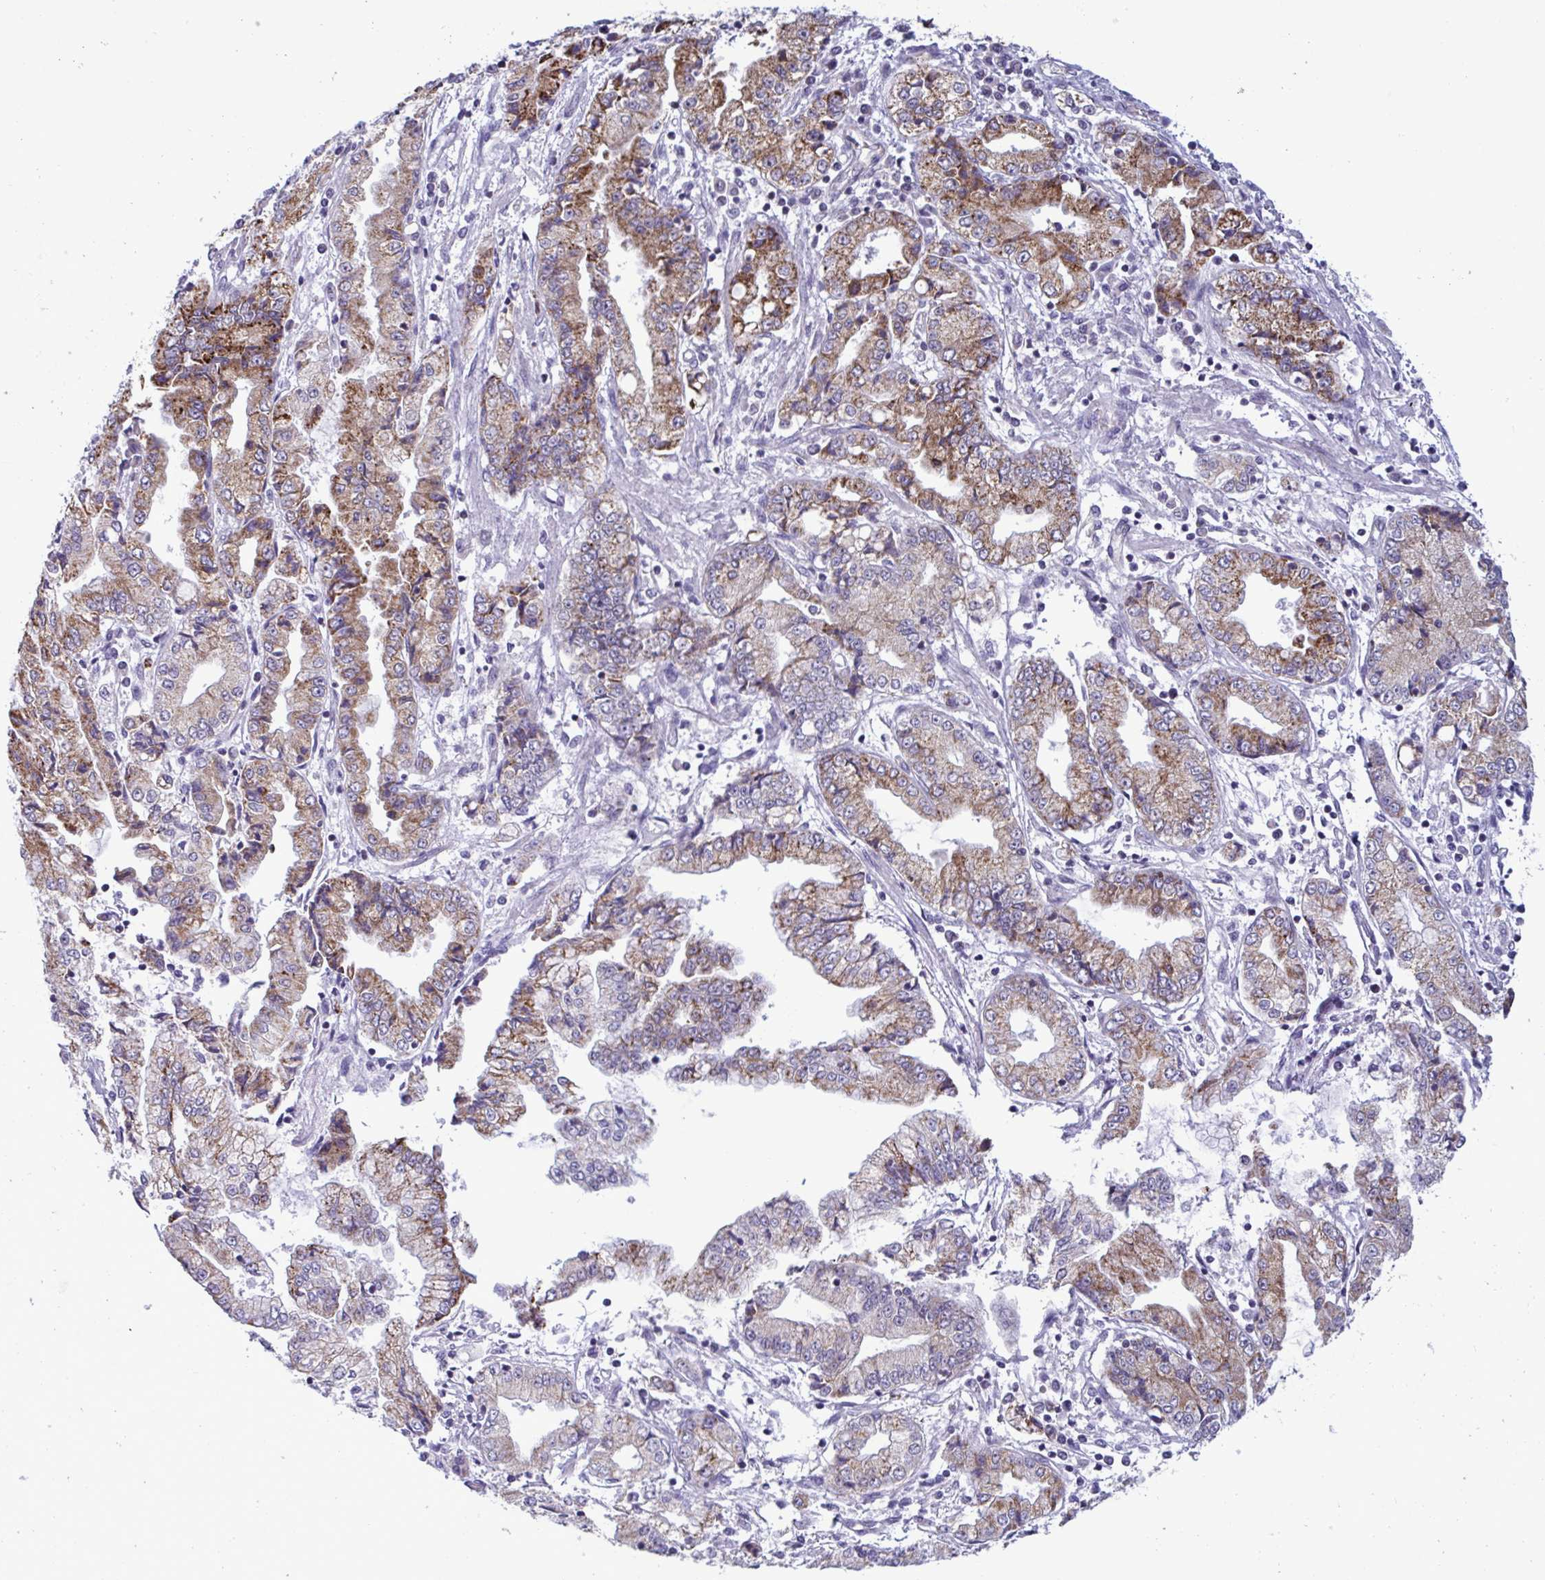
{"staining": {"intensity": "moderate", "quantity": ">75%", "location": "cytoplasmic/membranous"}, "tissue": "stomach cancer", "cell_type": "Tumor cells", "image_type": "cancer", "snomed": [{"axis": "morphology", "description": "Adenocarcinoma, NOS"}, {"axis": "topography", "description": "Stomach, upper"}], "caption": "A photomicrograph of human stomach cancer (adenocarcinoma) stained for a protein displays moderate cytoplasmic/membranous brown staining in tumor cells.", "gene": "DOCK11", "patient": {"sex": "female", "age": 74}}